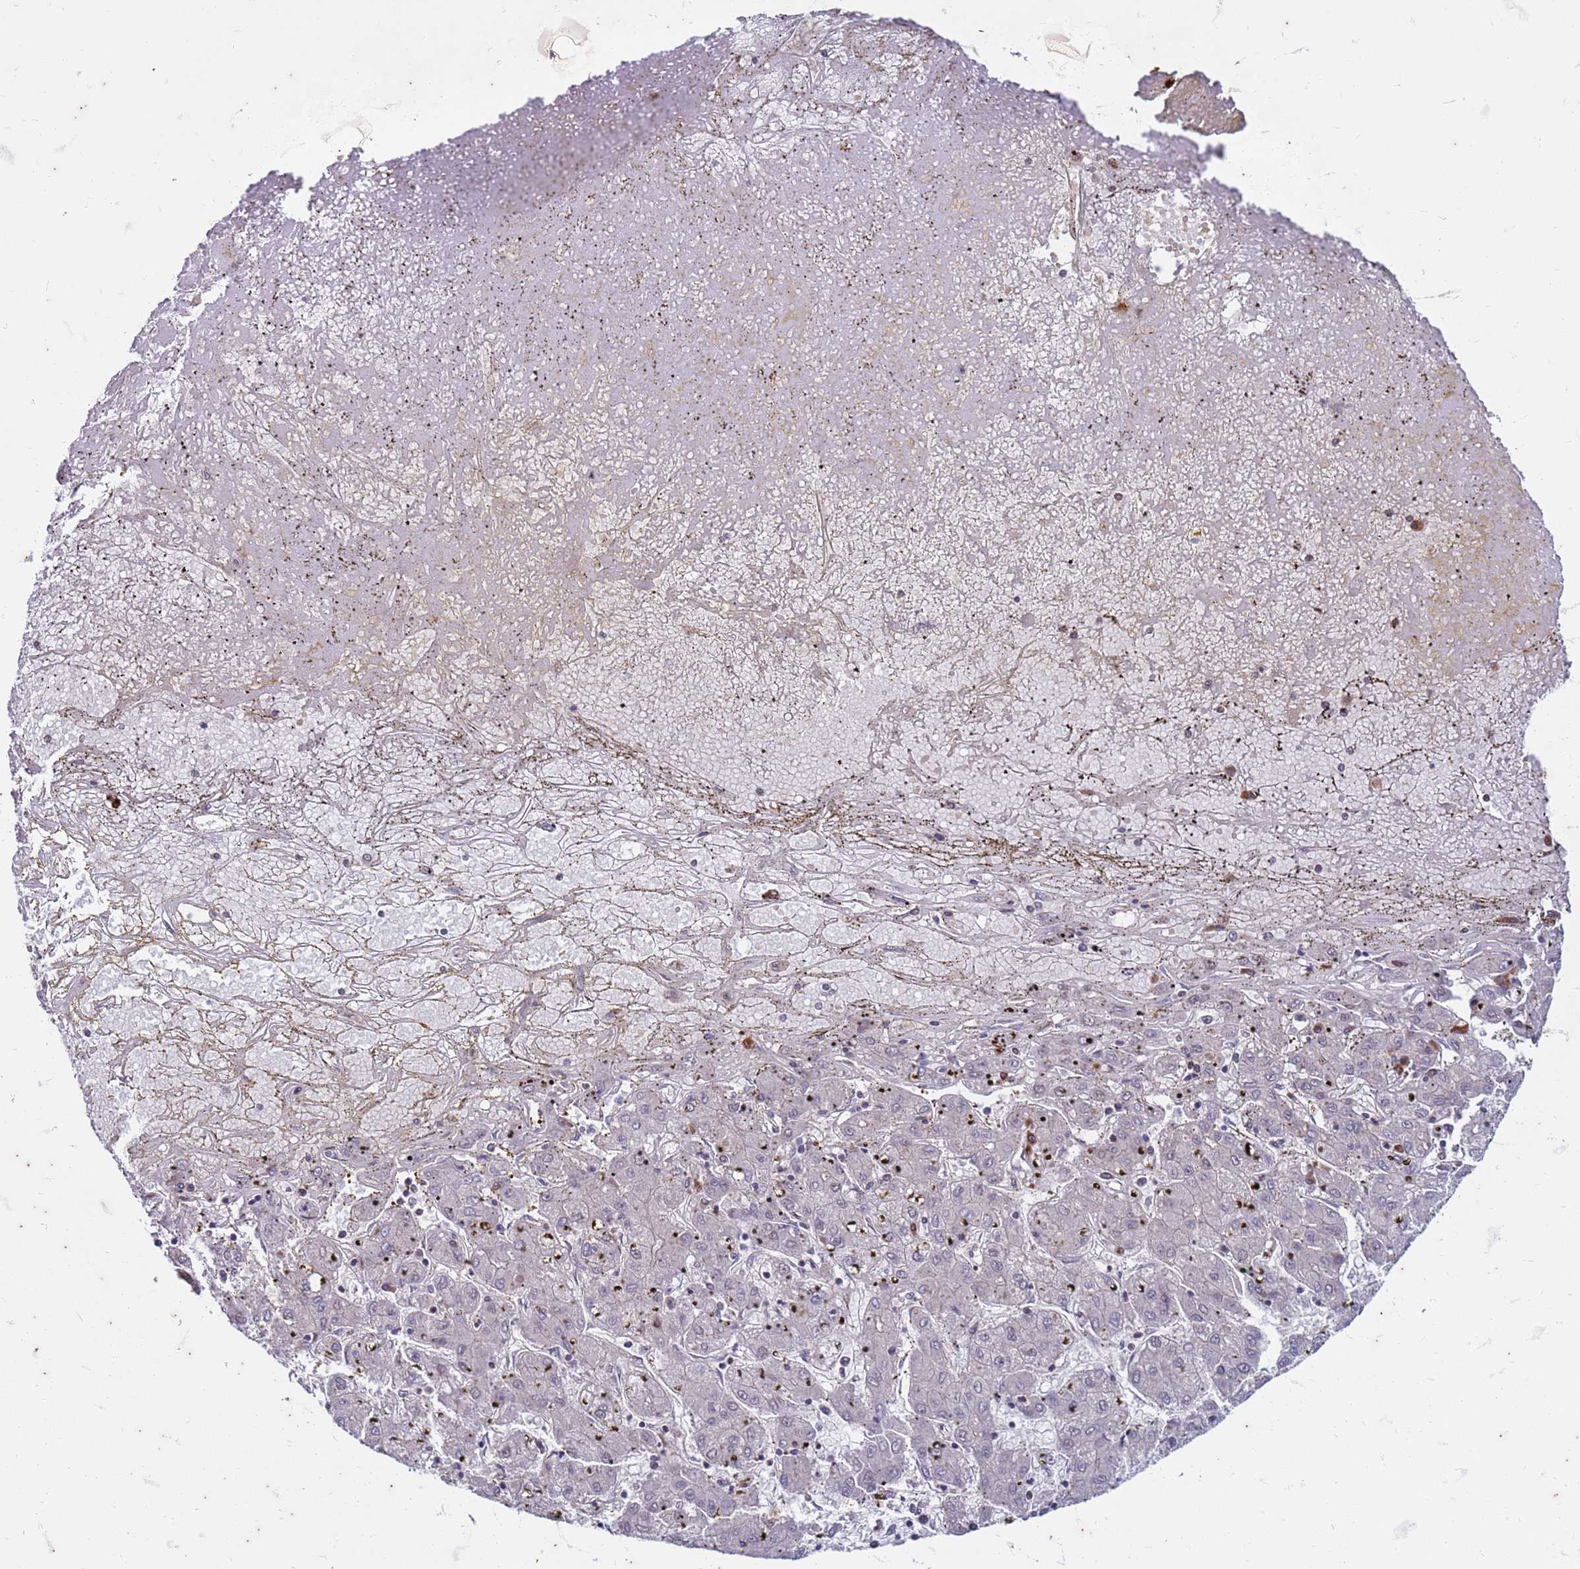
{"staining": {"intensity": "negative", "quantity": "none", "location": "none"}, "tissue": "liver cancer", "cell_type": "Tumor cells", "image_type": "cancer", "snomed": [{"axis": "morphology", "description": "Carcinoma, Hepatocellular, NOS"}, {"axis": "topography", "description": "Liver"}], "caption": "Tumor cells show no significant protein positivity in liver cancer. The staining is performed using DAB (3,3'-diaminobenzidine) brown chromogen with nuclei counter-stained in using hematoxylin.", "gene": "TRMT6", "patient": {"sex": "male", "age": 72}}